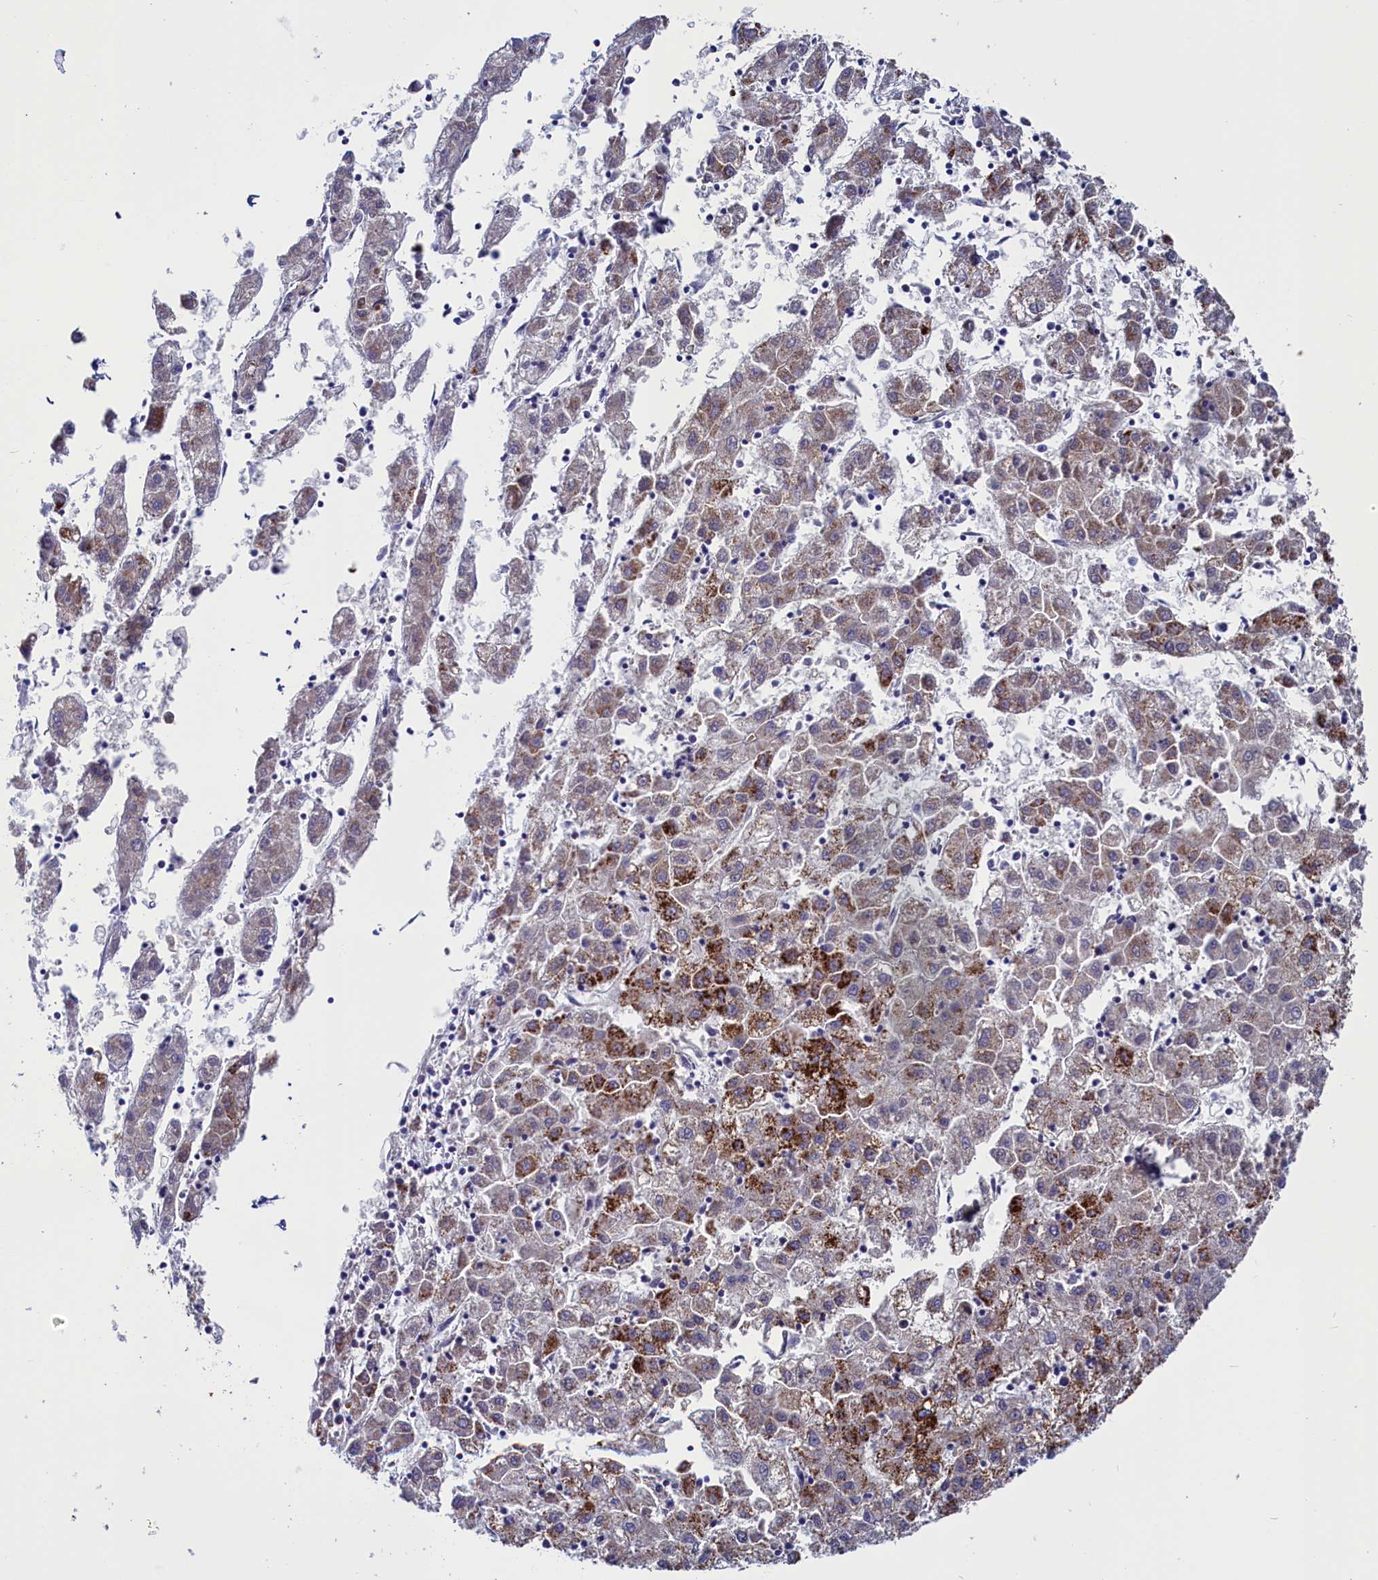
{"staining": {"intensity": "strong", "quantity": "25%-75%", "location": "cytoplasmic/membranous"}, "tissue": "liver cancer", "cell_type": "Tumor cells", "image_type": "cancer", "snomed": [{"axis": "morphology", "description": "Carcinoma, Hepatocellular, NOS"}, {"axis": "topography", "description": "Liver"}], "caption": "The photomicrograph displays immunohistochemical staining of liver hepatocellular carcinoma. There is strong cytoplasmic/membranous positivity is appreciated in approximately 25%-75% of tumor cells. Immunohistochemistry (ihc) stains the protein of interest in brown and the nuclei are stained blue.", "gene": "ANKRD29", "patient": {"sex": "male", "age": 72}}